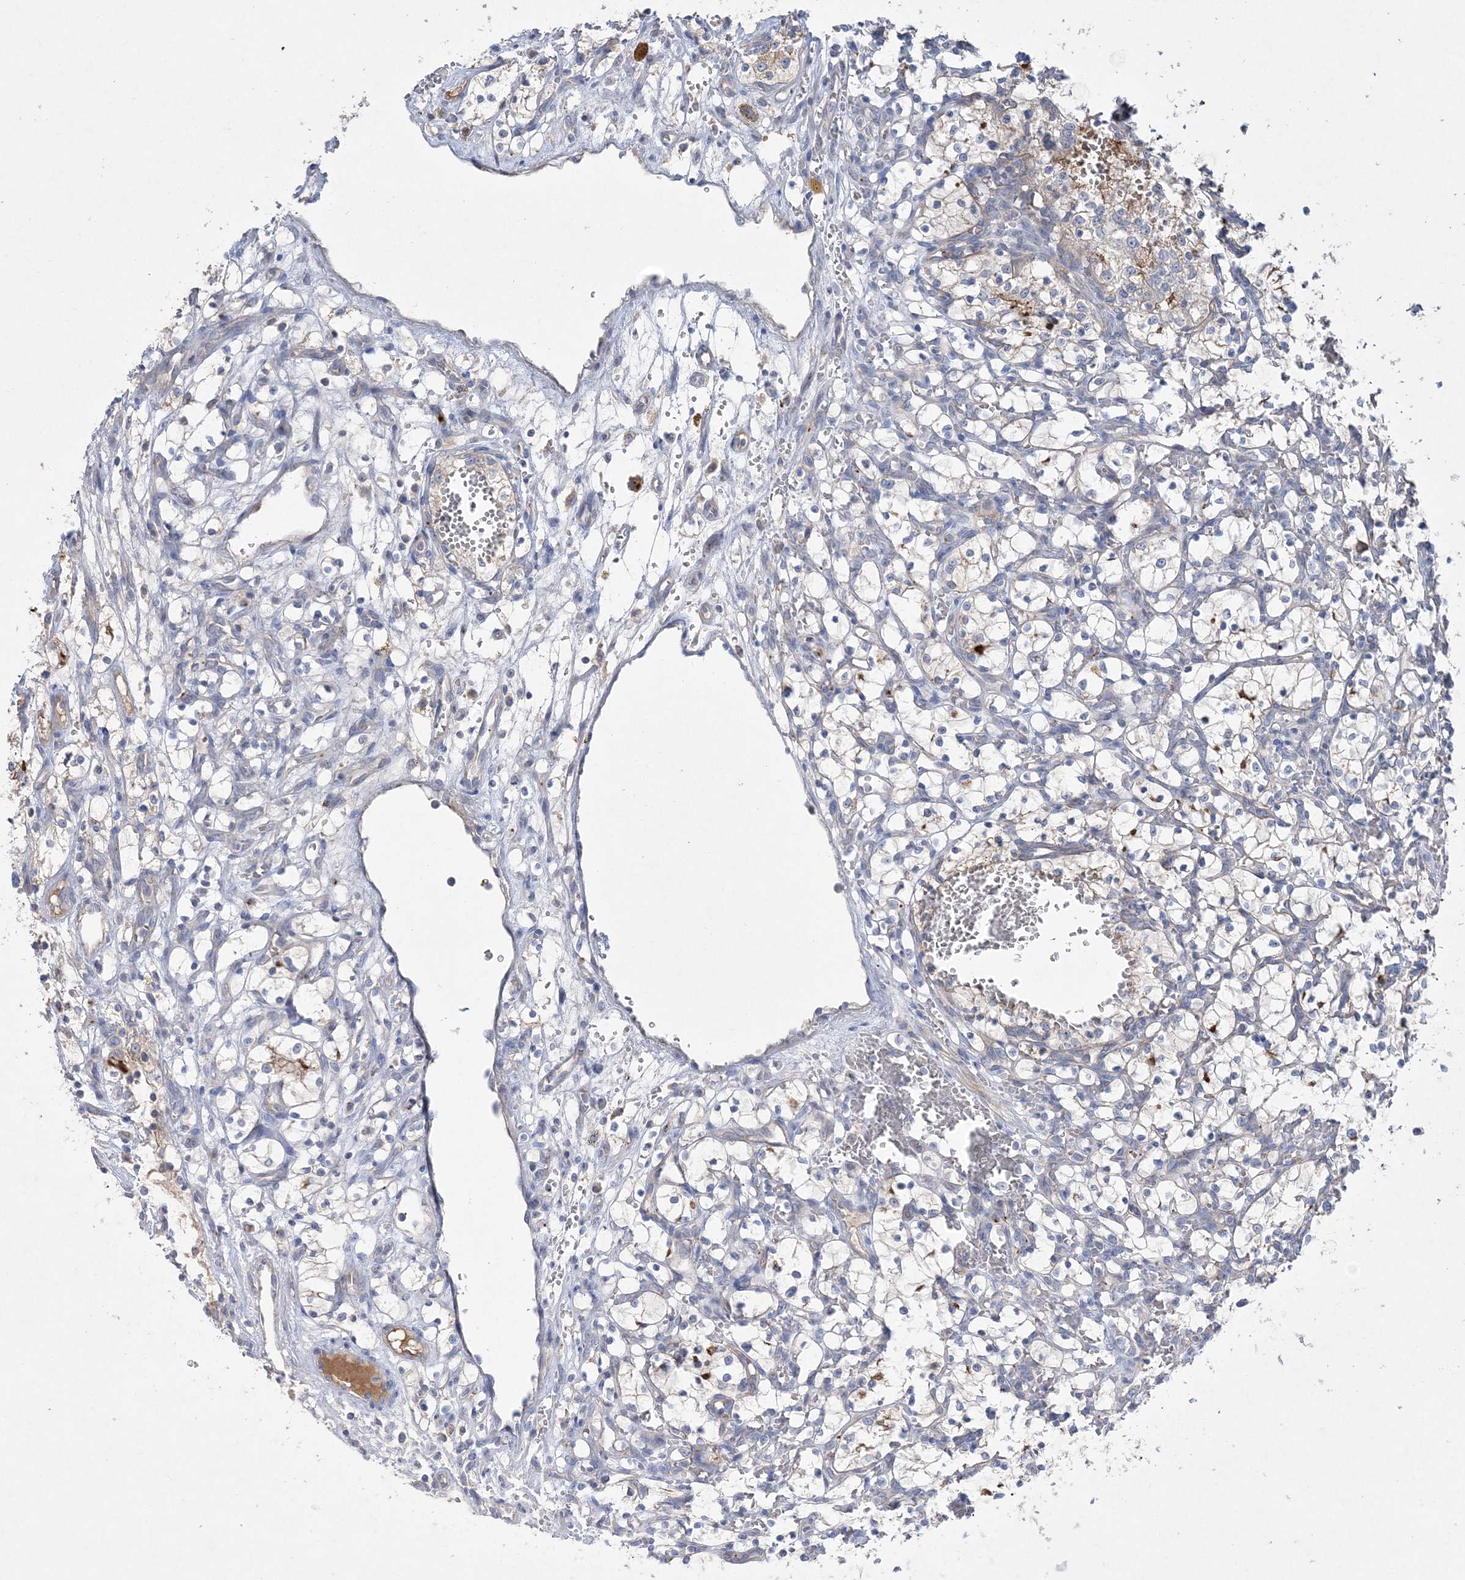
{"staining": {"intensity": "moderate", "quantity": "<25%", "location": "cytoplasmic/membranous"}, "tissue": "renal cancer", "cell_type": "Tumor cells", "image_type": "cancer", "snomed": [{"axis": "morphology", "description": "Adenocarcinoma, NOS"}, {"axis": "topography", "description": "Kidney"}], "caption": "The immunohistochemical stain highlights moderate cytoplasmic/membranous expression in tumor cells of renal cancer tissue.", "gene": "ADCK2", "patient": {"sex": "female", "age": 69}}